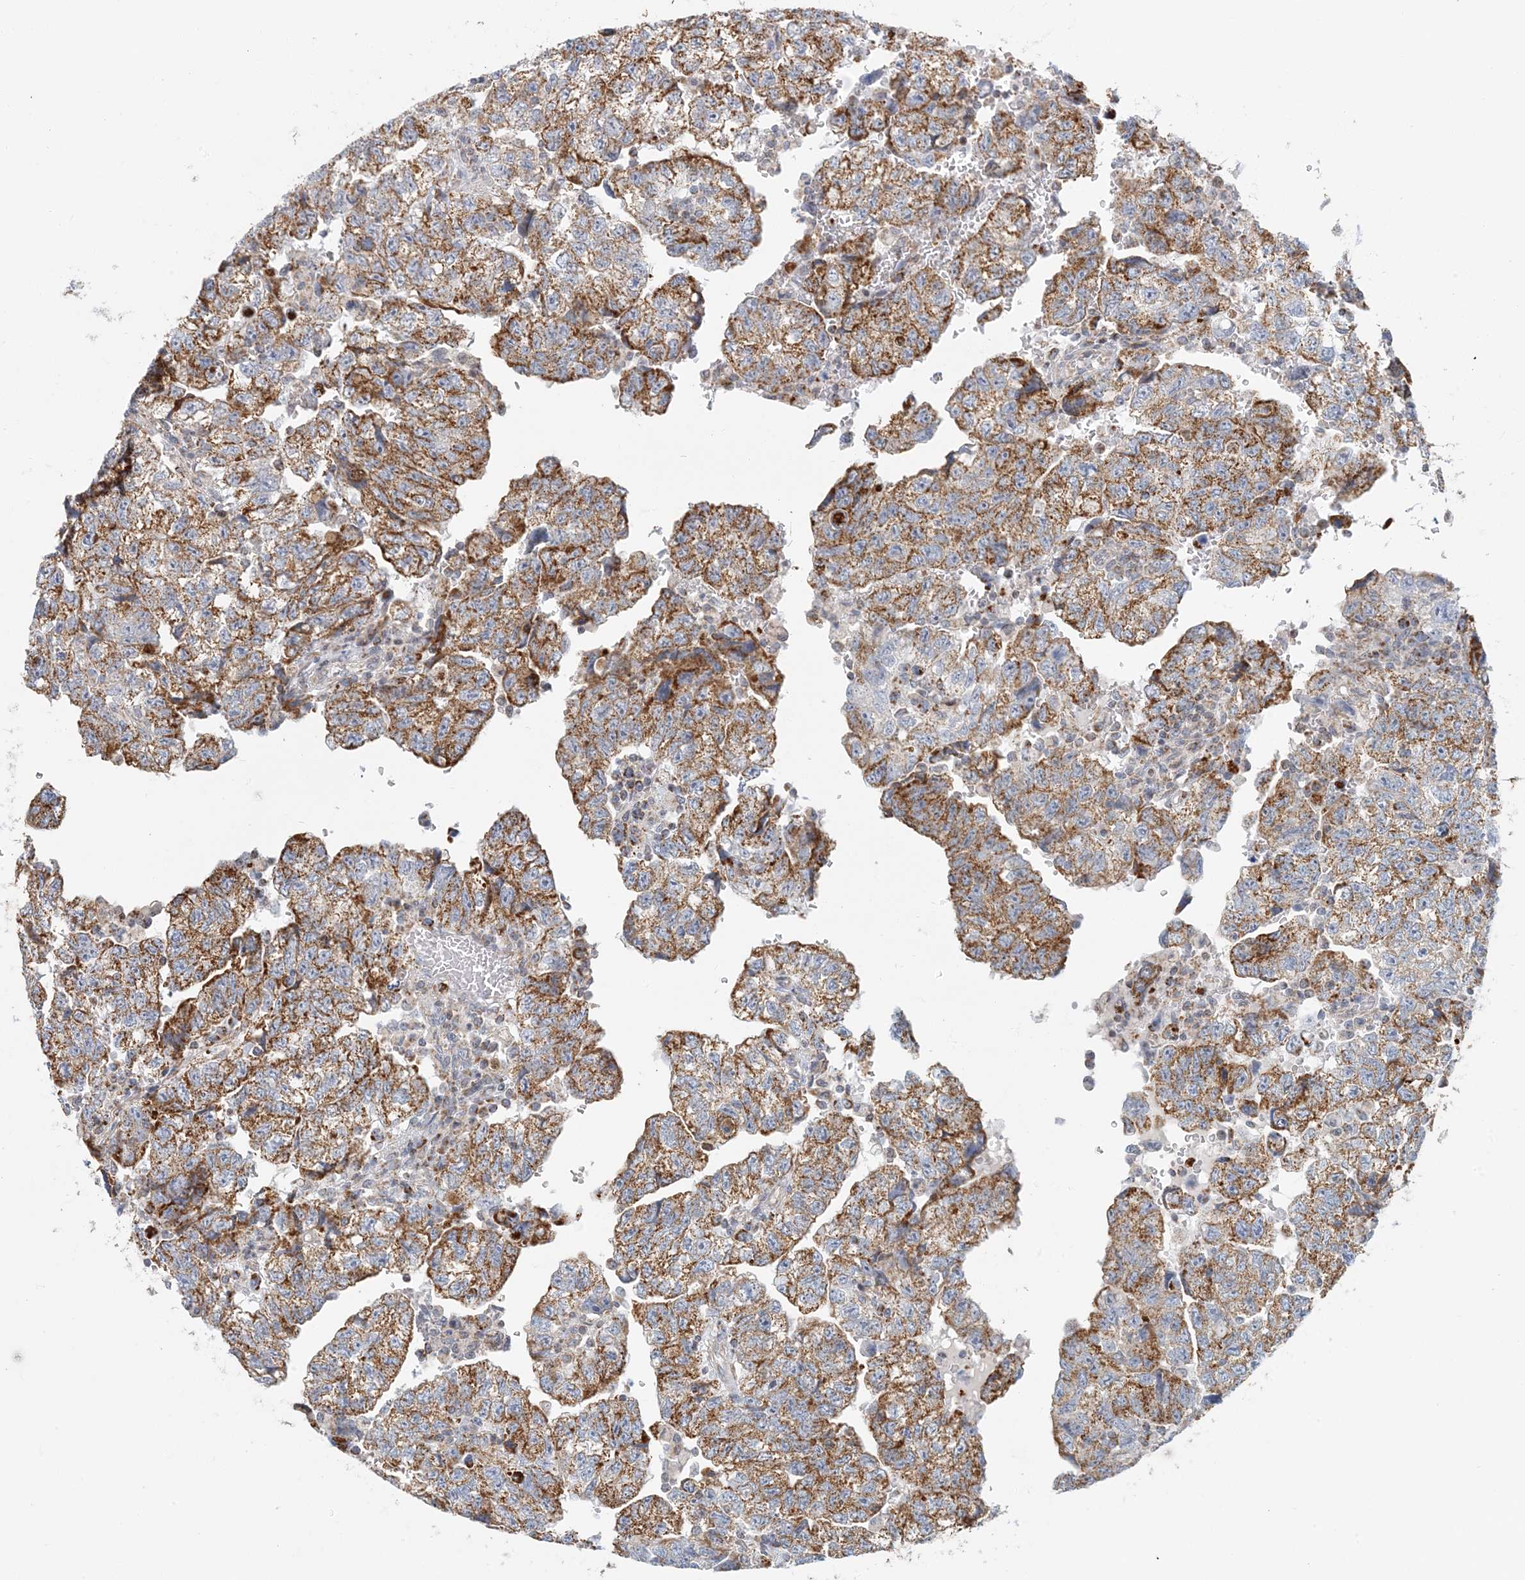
{"staining": {"intensity": "moderate", "quantity": ">75%", "location": "cytoplasmic/membranous"}, "tissue": "testis cancer", "cell_type": "Tumor cells", "image_type": "cancer", "snomed": [{"axis": "morphology", "description": "Carcinoma, Embryonal, NOS"}, {"axis": "topography", "description": "Testis"}], "caption": "A brown stain highlights moderate cytoplasmic/membranous expression of a protein in human testis cancer tumor cells.", "gene": "BDH1", "patient": {"sex": "male", "age": 36}}